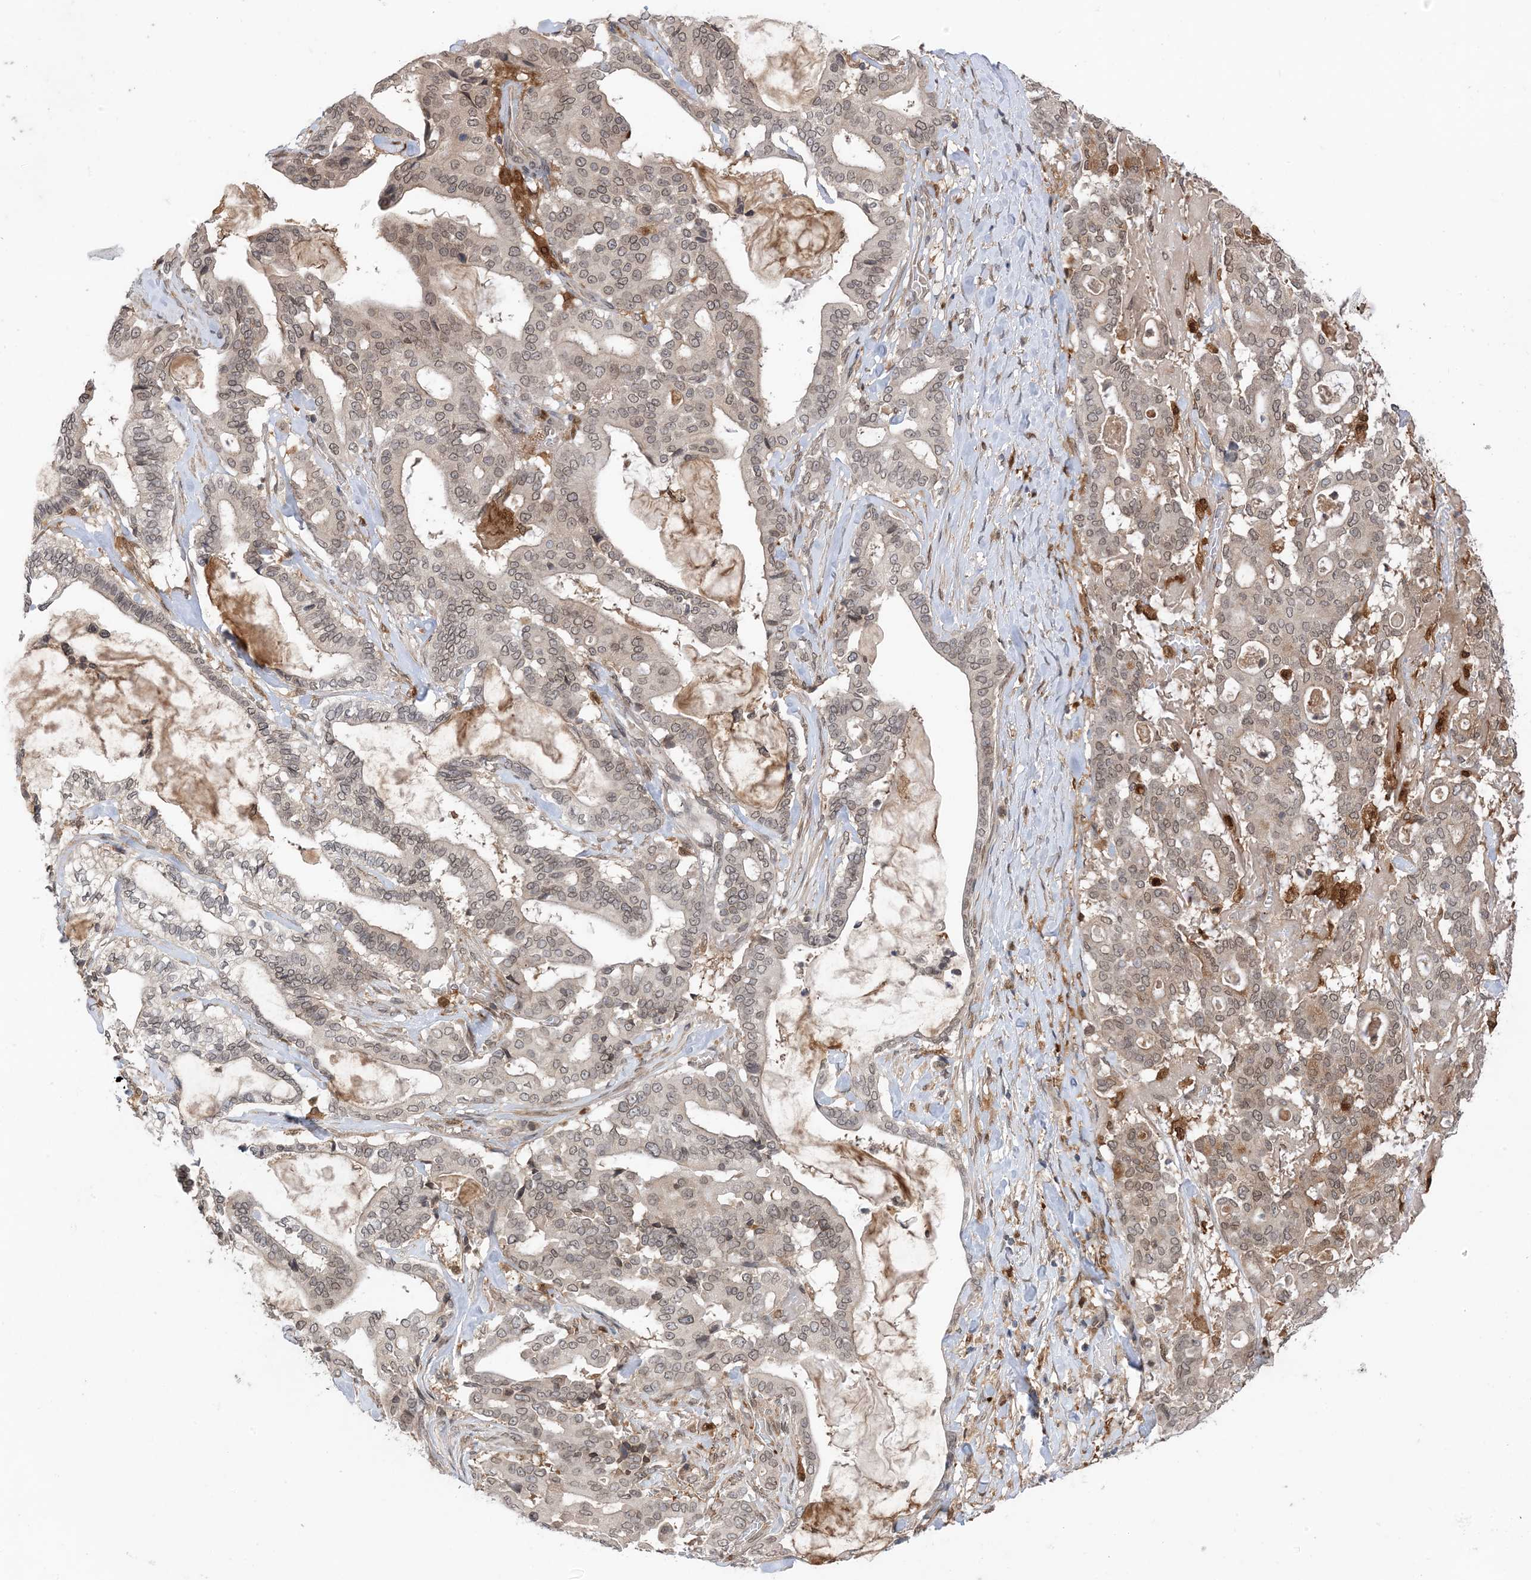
{"staining": {"intensity": "weak", "quantity": "25%-75%", "location": "cytoplasmic/membranous,nuclear"}, "tissue": "pancreatic cancer", "cell_type": "Tumor cells", "image_type": "cancer", "snomed": [{"axis": "morphology", "description": "Adenocarcinoma, NOS"}, {"axis": "topography", "description": "Pancreas"}], "caption": "Protein analysis of adenocarcinoma (pancreatic) tissue displays weak cytoplasmic/membranous and nuclear staining in approximately 25%-75% of tumor cells.", "gene": "NAGK", "patient": {"sex": "male", "age": 63}}